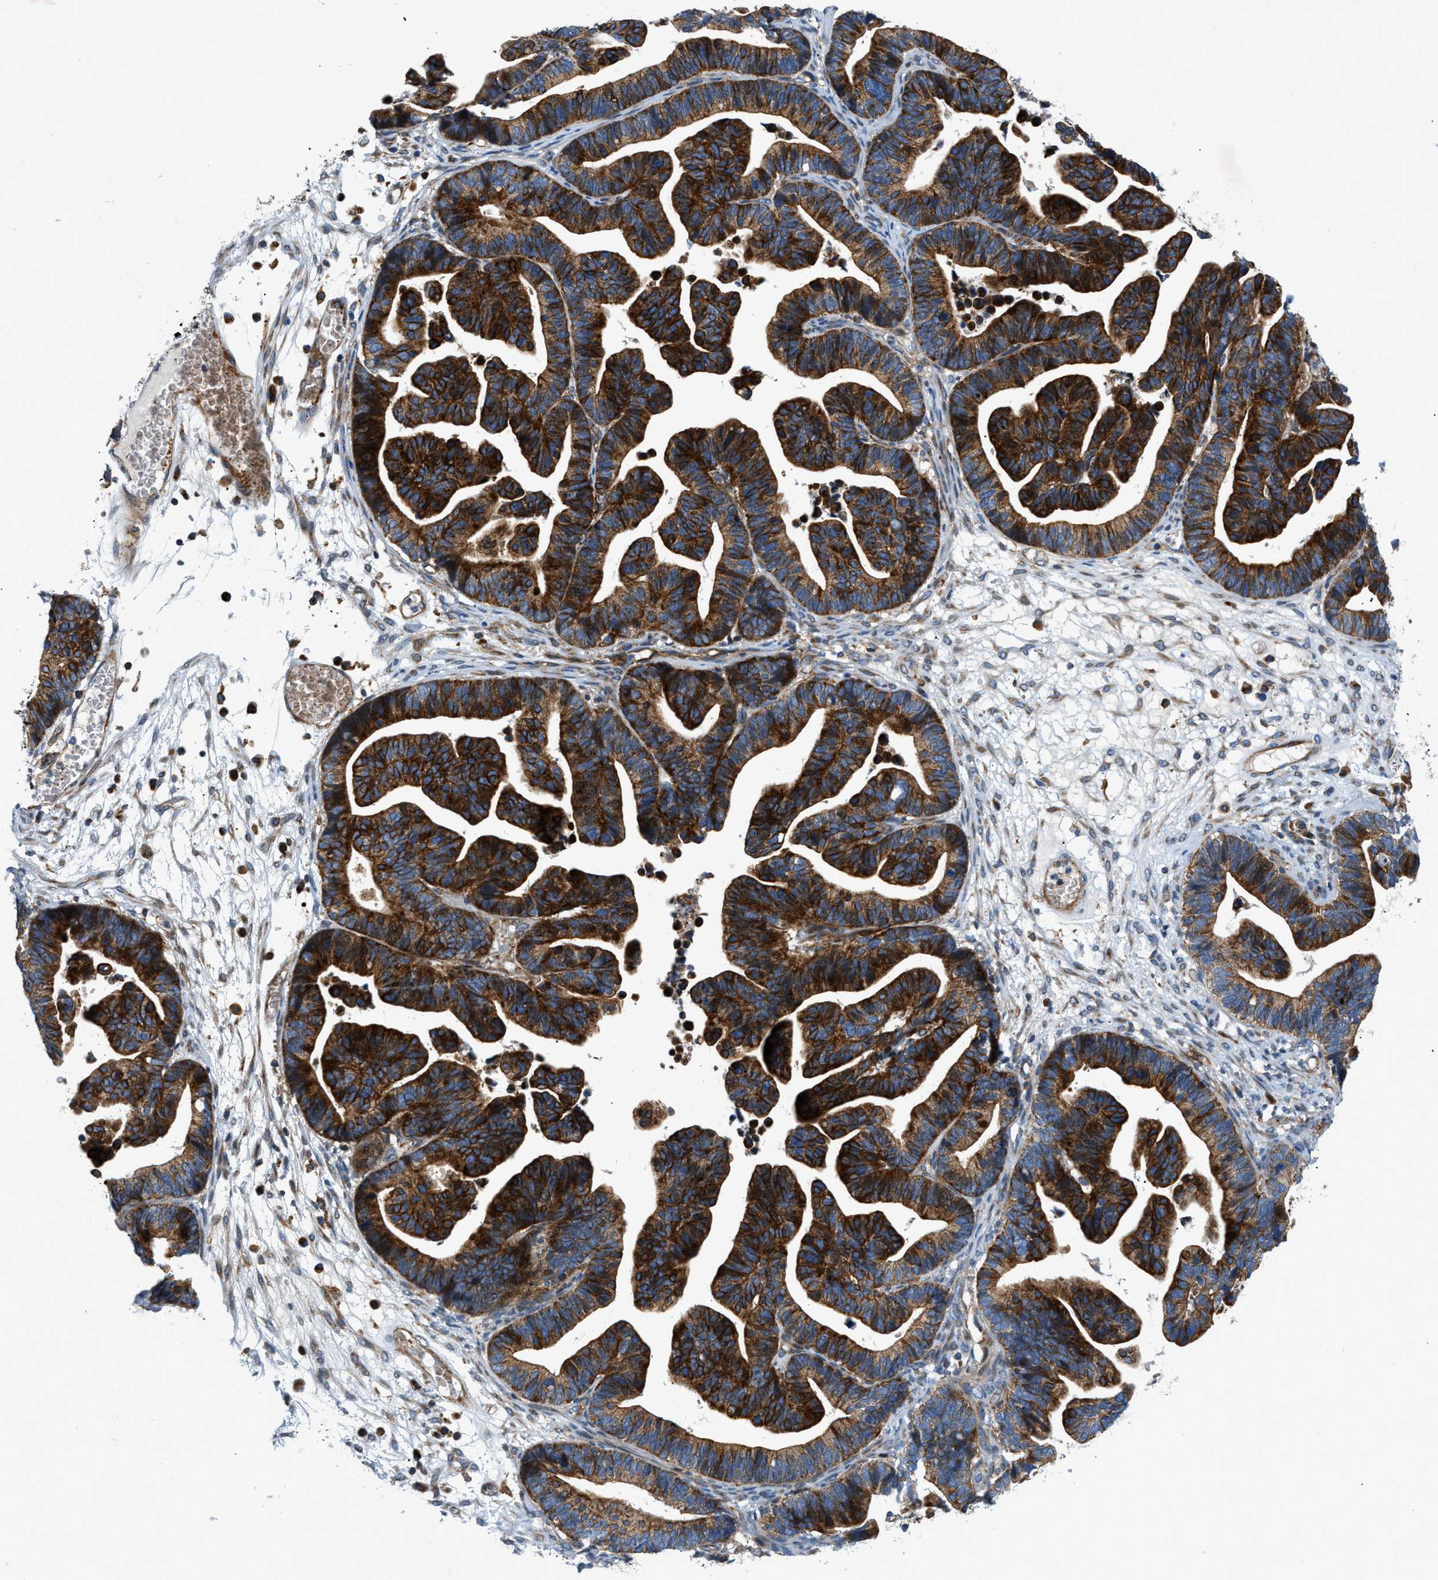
{"staining": {"intensity": "strong", "quantity": ">75%", "location": "cytoplasmic/membranous"}, "tissue": "ovarian cancer", "cell_type": "Tumor cells", "image_type": "cancer", "snomed": [{"axis": "morphology", "description": "Cystadenocarcinoma, serous, NOS"}, {"axis": "topography", "description": "Ovary"}], "caption": "Ovarian cancer (serous cystadenocarcinoma) stained for a protein (brown) reveals strong cytoplasmic/membranous positive staining in about >75% of tumor cells.", "gene": "DHODH", "patient": {"sex": "female", "age": 56}}